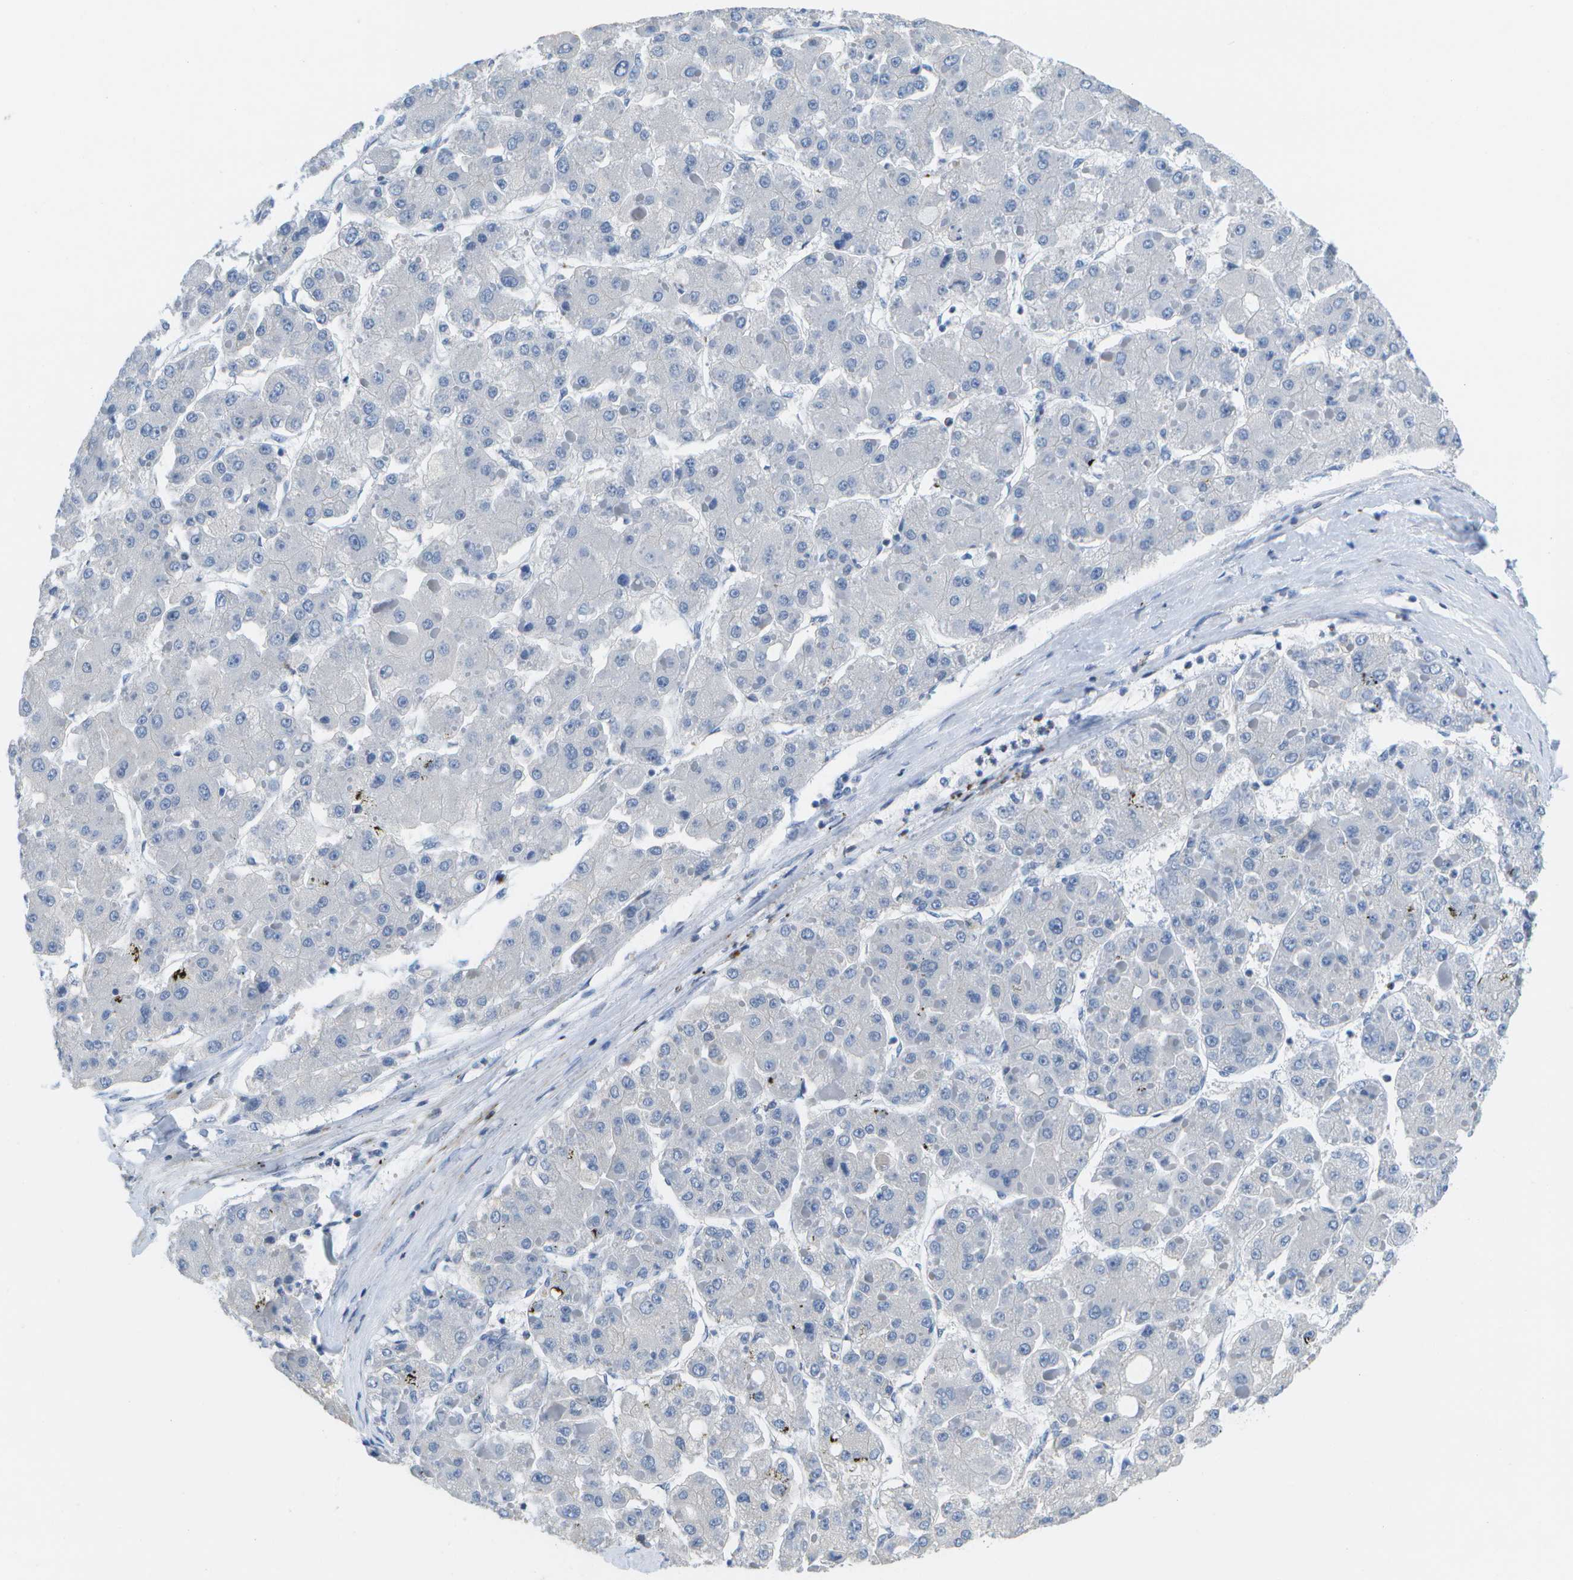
{"staining": {"intensity": "negative", "quantity": "none", "location": "none"}, "tissue": "liver cancer", "cell_type": "Tumor cells", "image_type": "cancer", "snomed": [{"axis": "morphology", "description": "Carcinoma, Hepatocellular, NOS"}, {"axis": "topography", "description": "Liver"}], "caption": "Protein analysis of hepatocellular carcinoma (liver) shows no significant positivity in tumor cells. (DAB (3,3'-diaminobenzidine) IHC, high magnification).", "gene": "ADGRG6", "patient": {"sex": "female", "age": 73}}